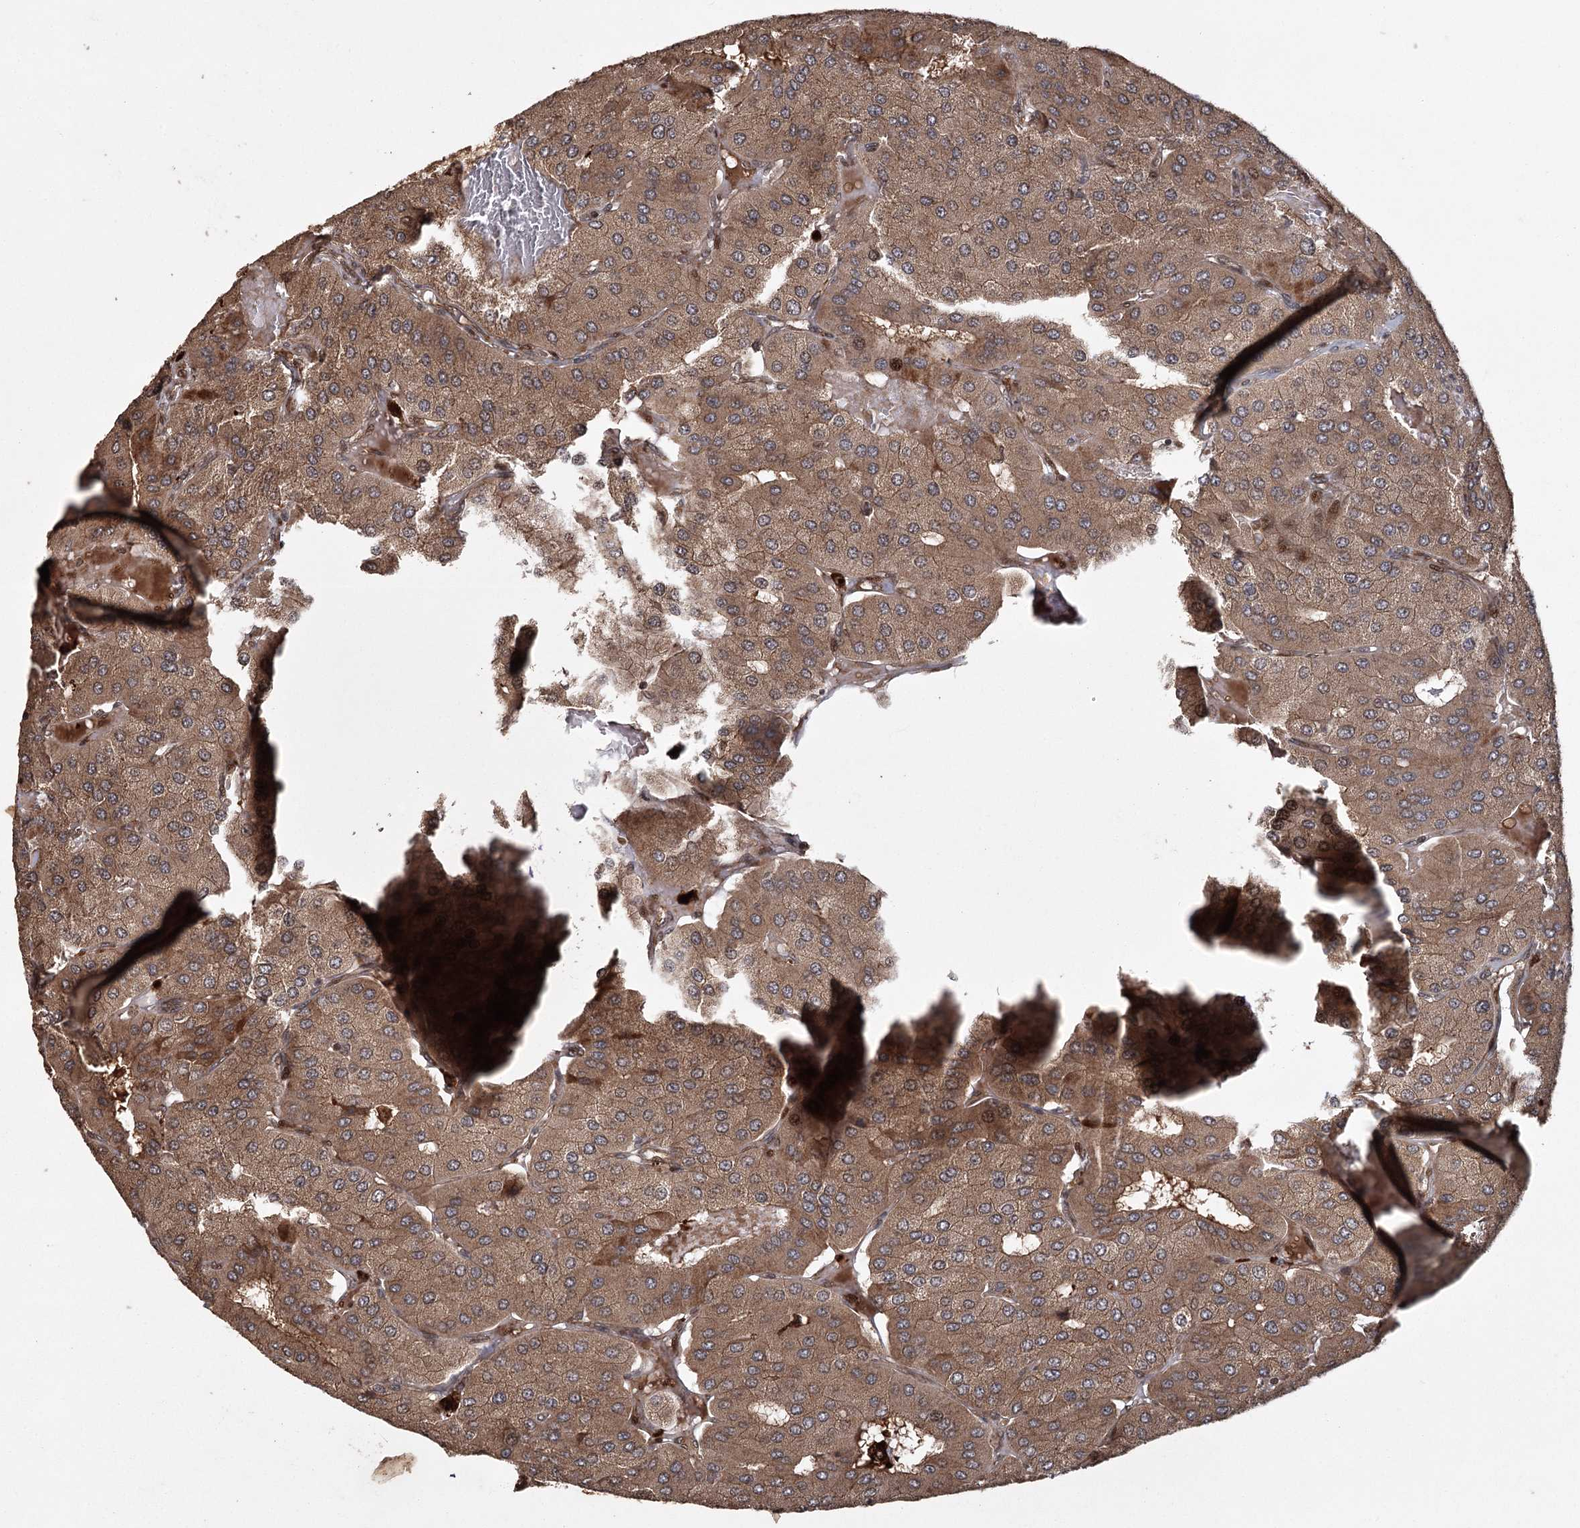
{"staining": {"intensity": "moderate", "quantity": ">75%", "location": "cytoplasmic/membranous"}, "tissue": "parathyroid gland", "cell_type": "Glandular cells", "image_type": "normal", "snomed": [{"axis": "morphology", "description": "Normal tissue, NOS"}, {"axis": "morphology", "description": "Adenoma, NOS"}, {"axis": "topography", "description": "Parathyroid gland"}], "caption": "Immunohistochemical staining of unremarkable parathyroid gland shows >75% levels of moderate cytoplasmic/membranous protein positivity in about >75% of glandular cells.", "gene": "RPAP3", "patient": {"sex": "female", "age": 86}}